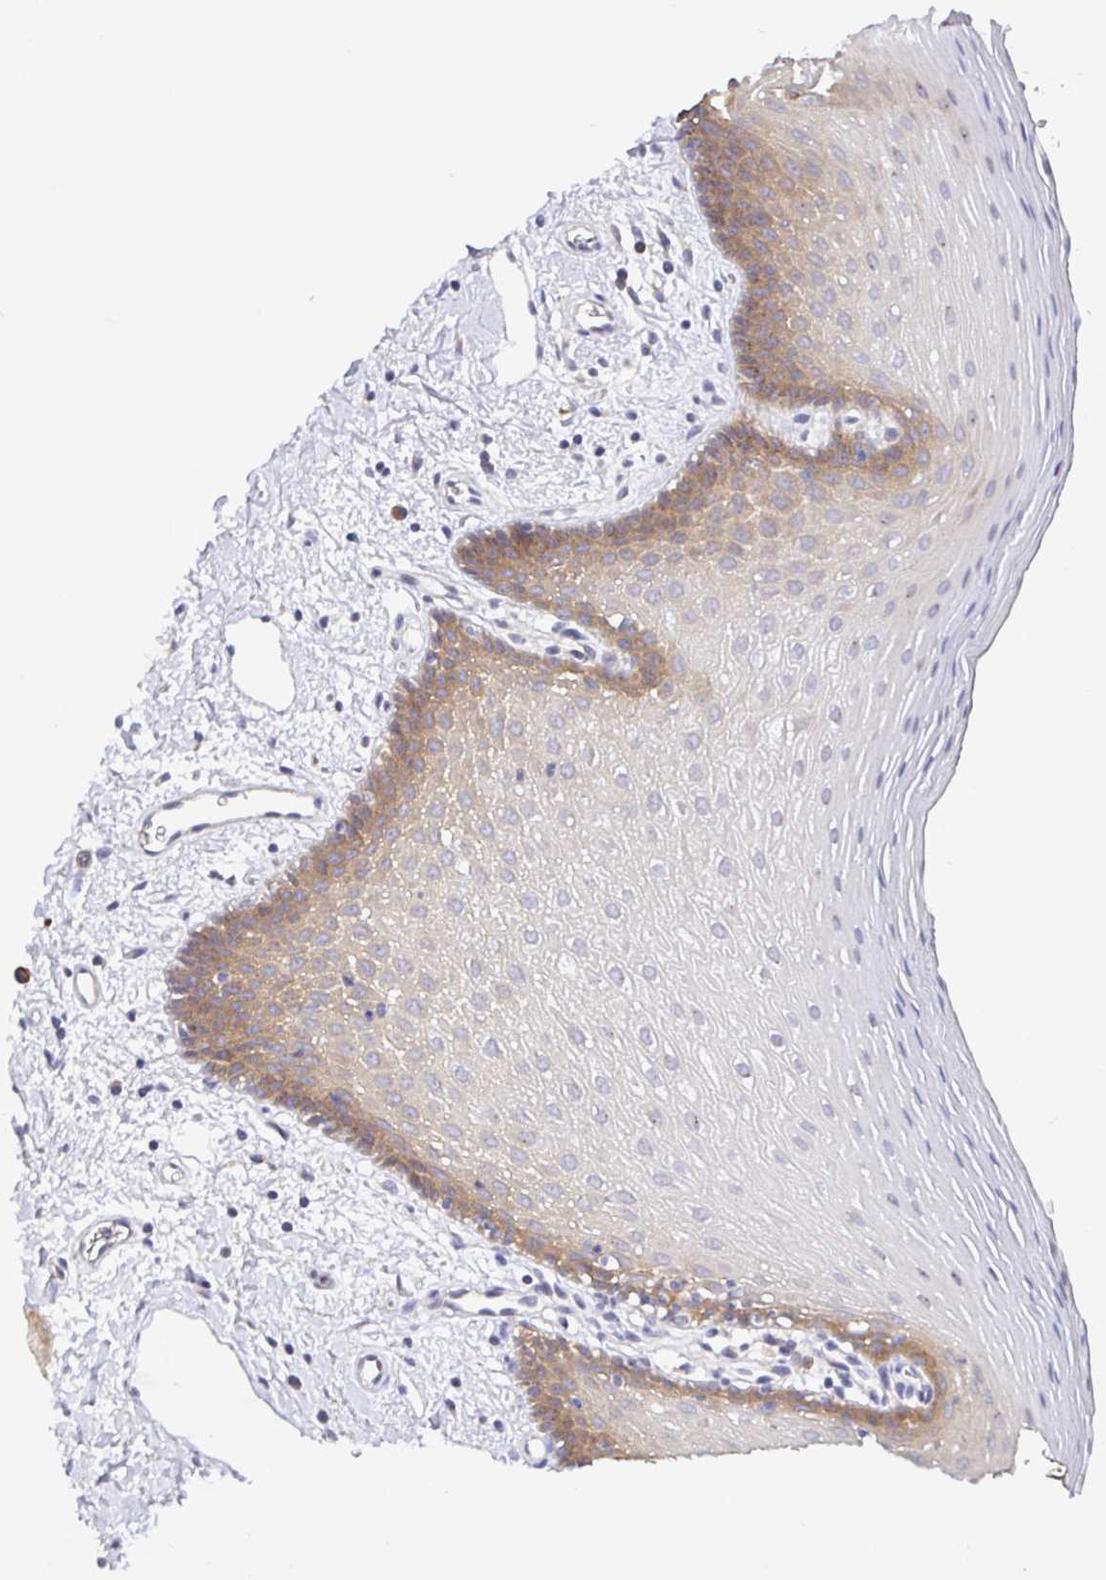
{"staining": {"intensity": "moderate", "quantity": "25%-75%", "location": "cytoplasmic/membranous"}, "tissue": "oral mucosa", "cell_type": "Squamous epithelial cells", "image_type": "normal", "snomed": [{"axis": "morphology", "description": "Normal tissue, NOS"}, {"axis": "topography", "description": "Oral tissue"}], "caption": "Human oral mucosa stained with a brown dye shows moderate cytoplasmic/membranous positive positivity in about 25%-75% of squamous epithelial cells.", "gene": "ZDHHC11B", "patient": {"sex": "female", "age": 43}}